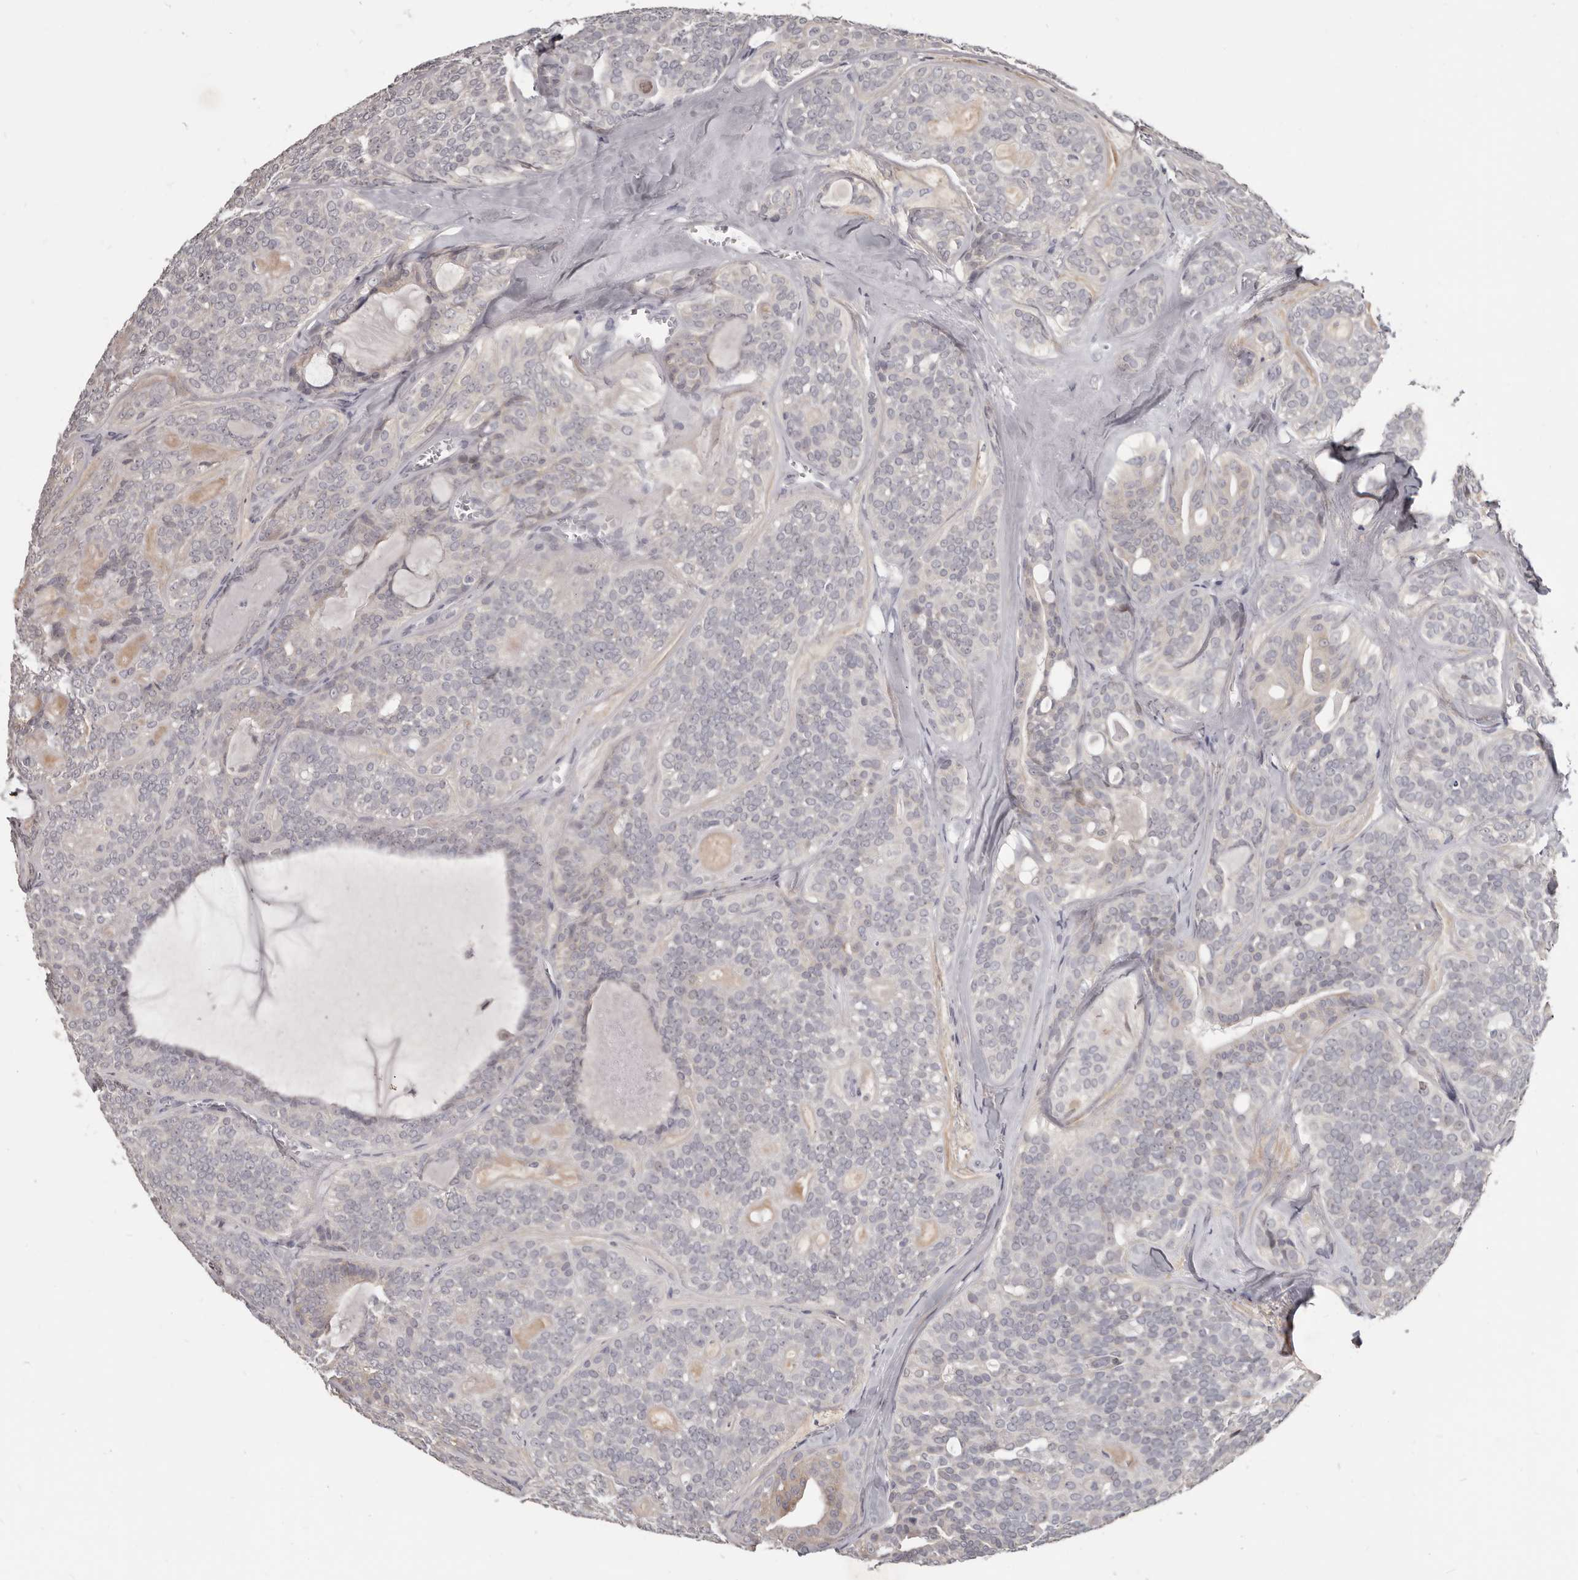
{"staining": {"intensity": "negative", "quantity": "none", "location": "none"}, "tissue": "head and neck cancer", "cell_type": "Tumor cells", "image_type": "cancer", "snomed": [{"axis": "morphology", "description": "Adenocarcinoma, NOS"}, {"axis": "topography", "description": "Head-Neck"}], "caption": "A histopathology image of head and neck adenocarcinoma stained for a protein demonstrates no brown staining in tumor cells.", "gene": "GPR157", "patient": {"sex": "male", "age": 66}}